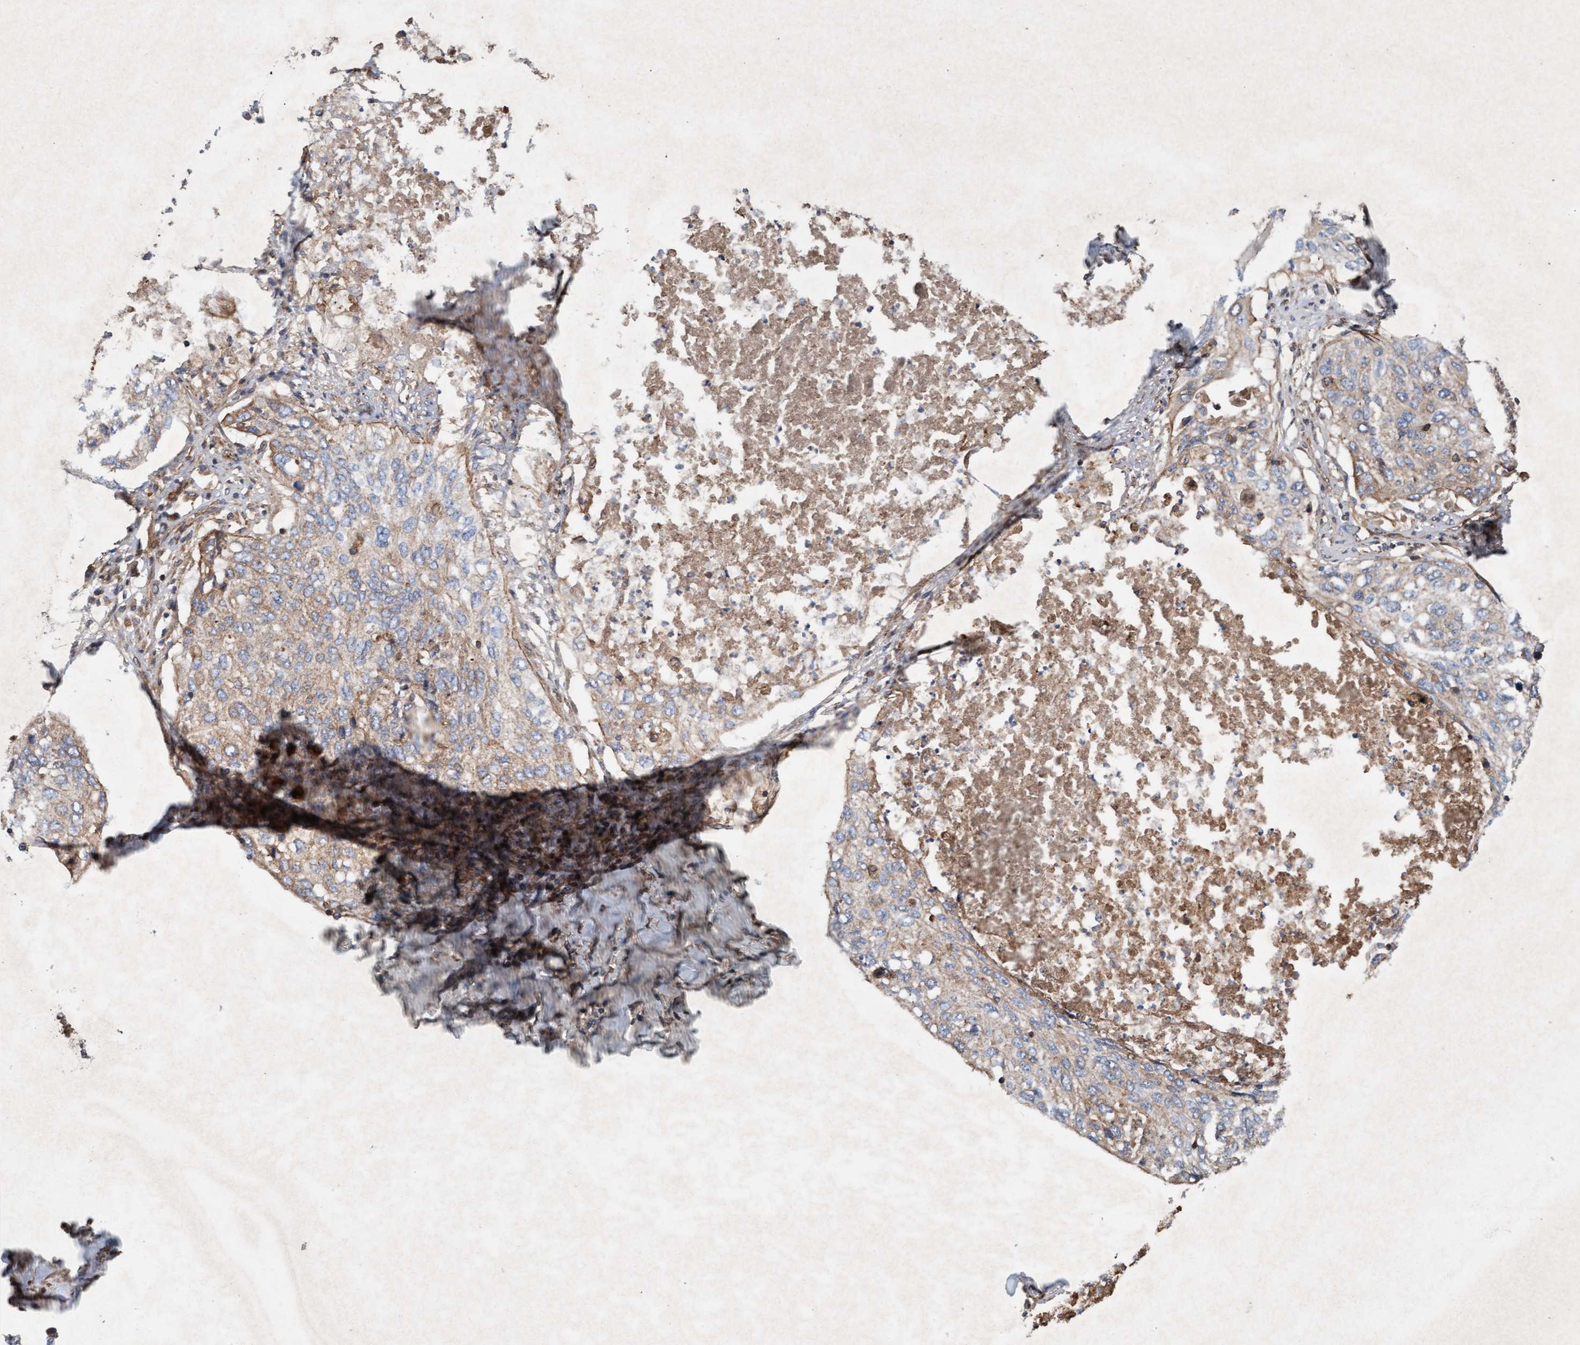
{"staining": {"intensity": "weak", "quantity": "25%-75%", "location": "cytoplasmic/membranous"}, "tissue": "lung cancer", "cell_type": "Tumor cells", "image_type": "cancer", "snomed": [{"axis": "morphology", "description": "Squamous cell carcinoma, NOS"}, {"axis": "topography", "description": "Lung"}], "caption": "Immunohistochemistry (DAB) staining of lung squamous cell carcinoma displays weak cytoplasmic/membranous protein positivity in approximately 25%-75% of tumor cells.", "gene": "ERAL1", "patient": {"sex": "female", "age": 63}}